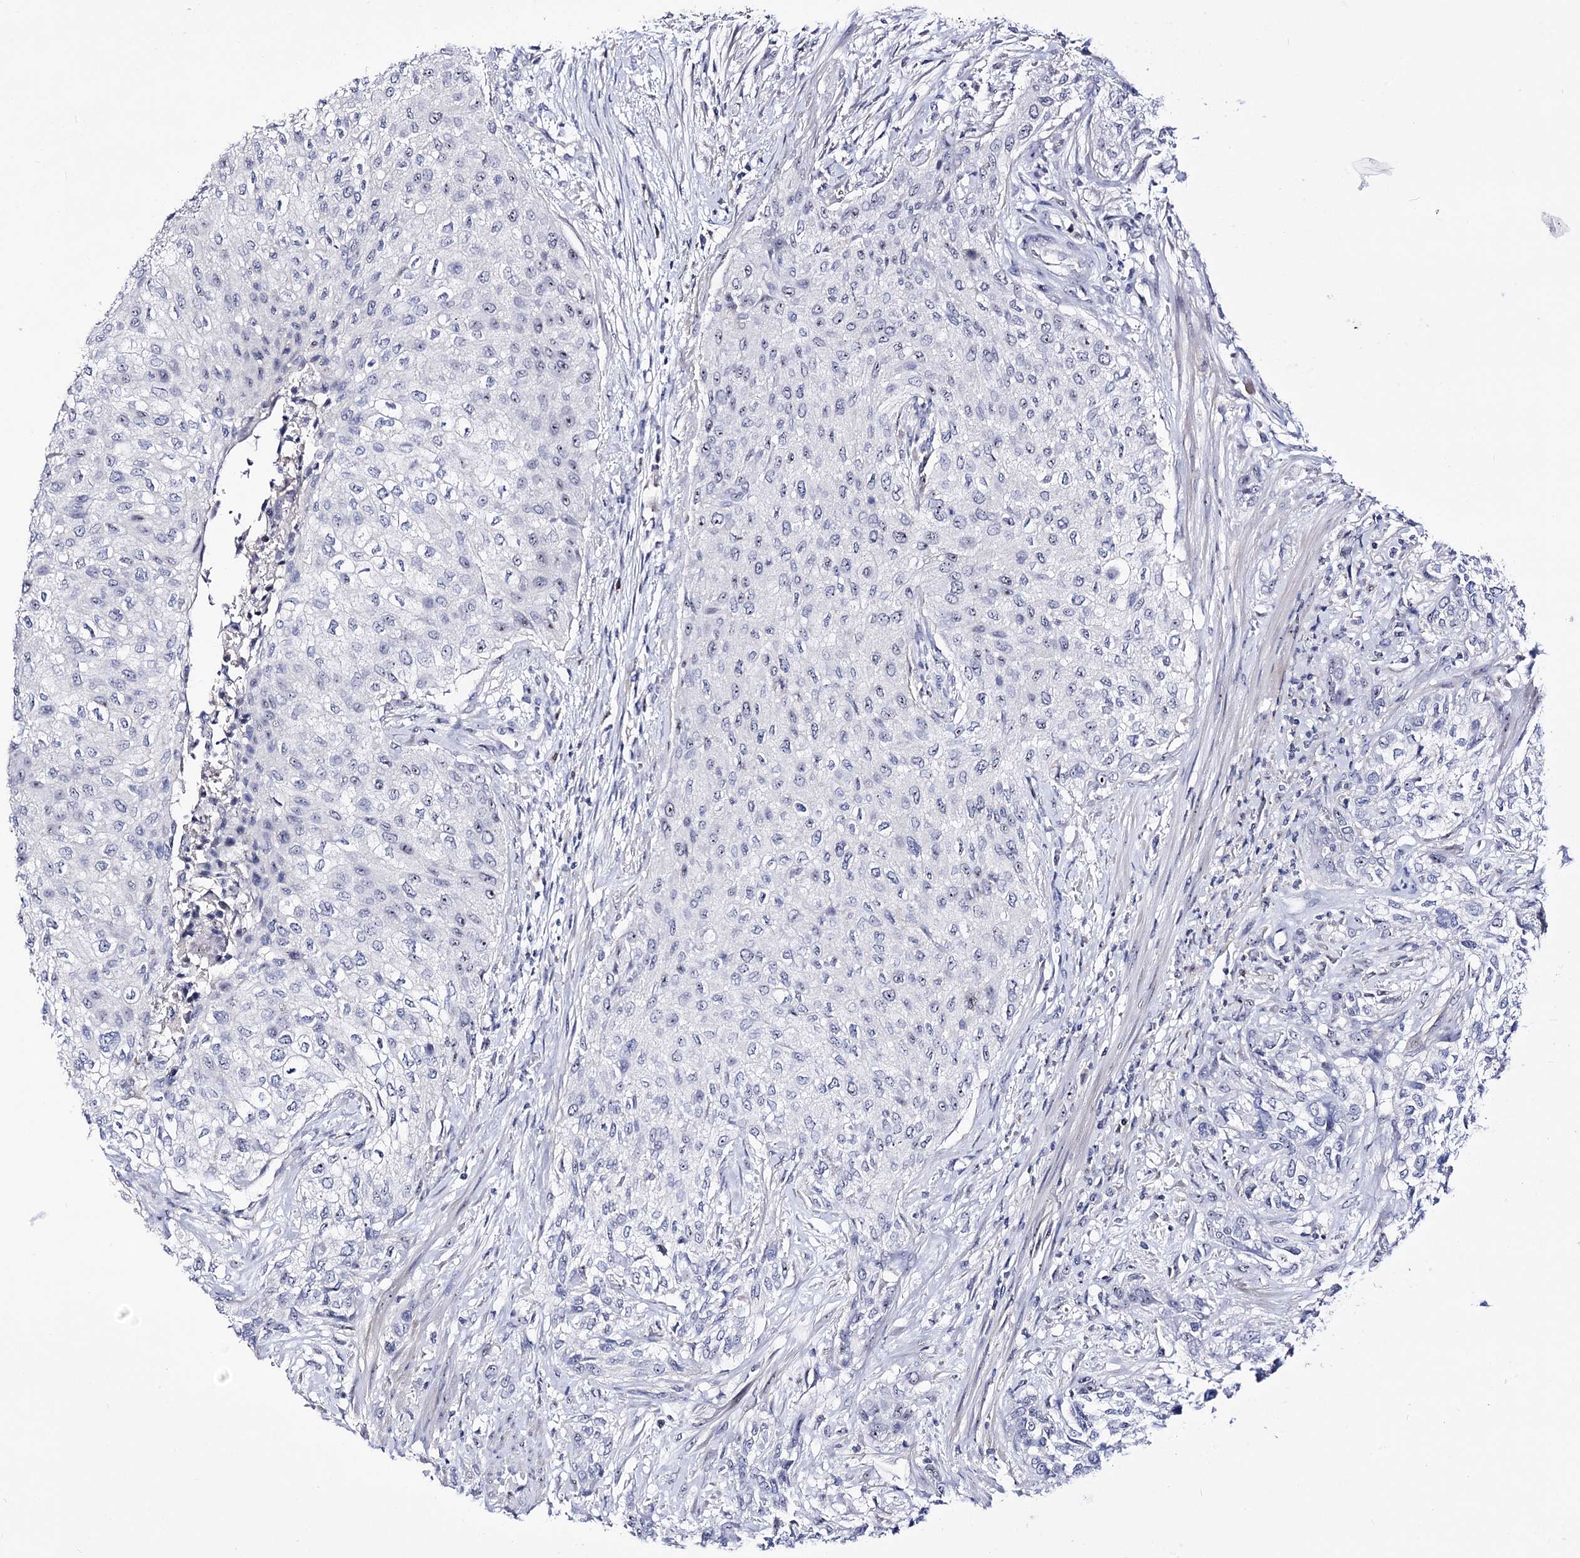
{"staining": {"intensity": "negative", "quantity": "none", "location": "none"}, "tissue": "urothelial cancer", "cell_type": "Tumor cells", "image_type": "cancer", "snomed": [{"axis": "morphology", "description": "Normal tissue, NOS"}, {"axis": "morphology", "description": "Urothelial carcinoma, NOS"}, {"axis": "topography", "description": "Urinary bladder"}, {"axis": "topography", "description": "Peripheral nerve tissue"}], "caption": "Tumor cells are negative for brown protein staining in urothelial cancer. (DAB IHC, high magnification).", "gene": "PCGF5", "patient": {"sex": "male", "age": 35}}